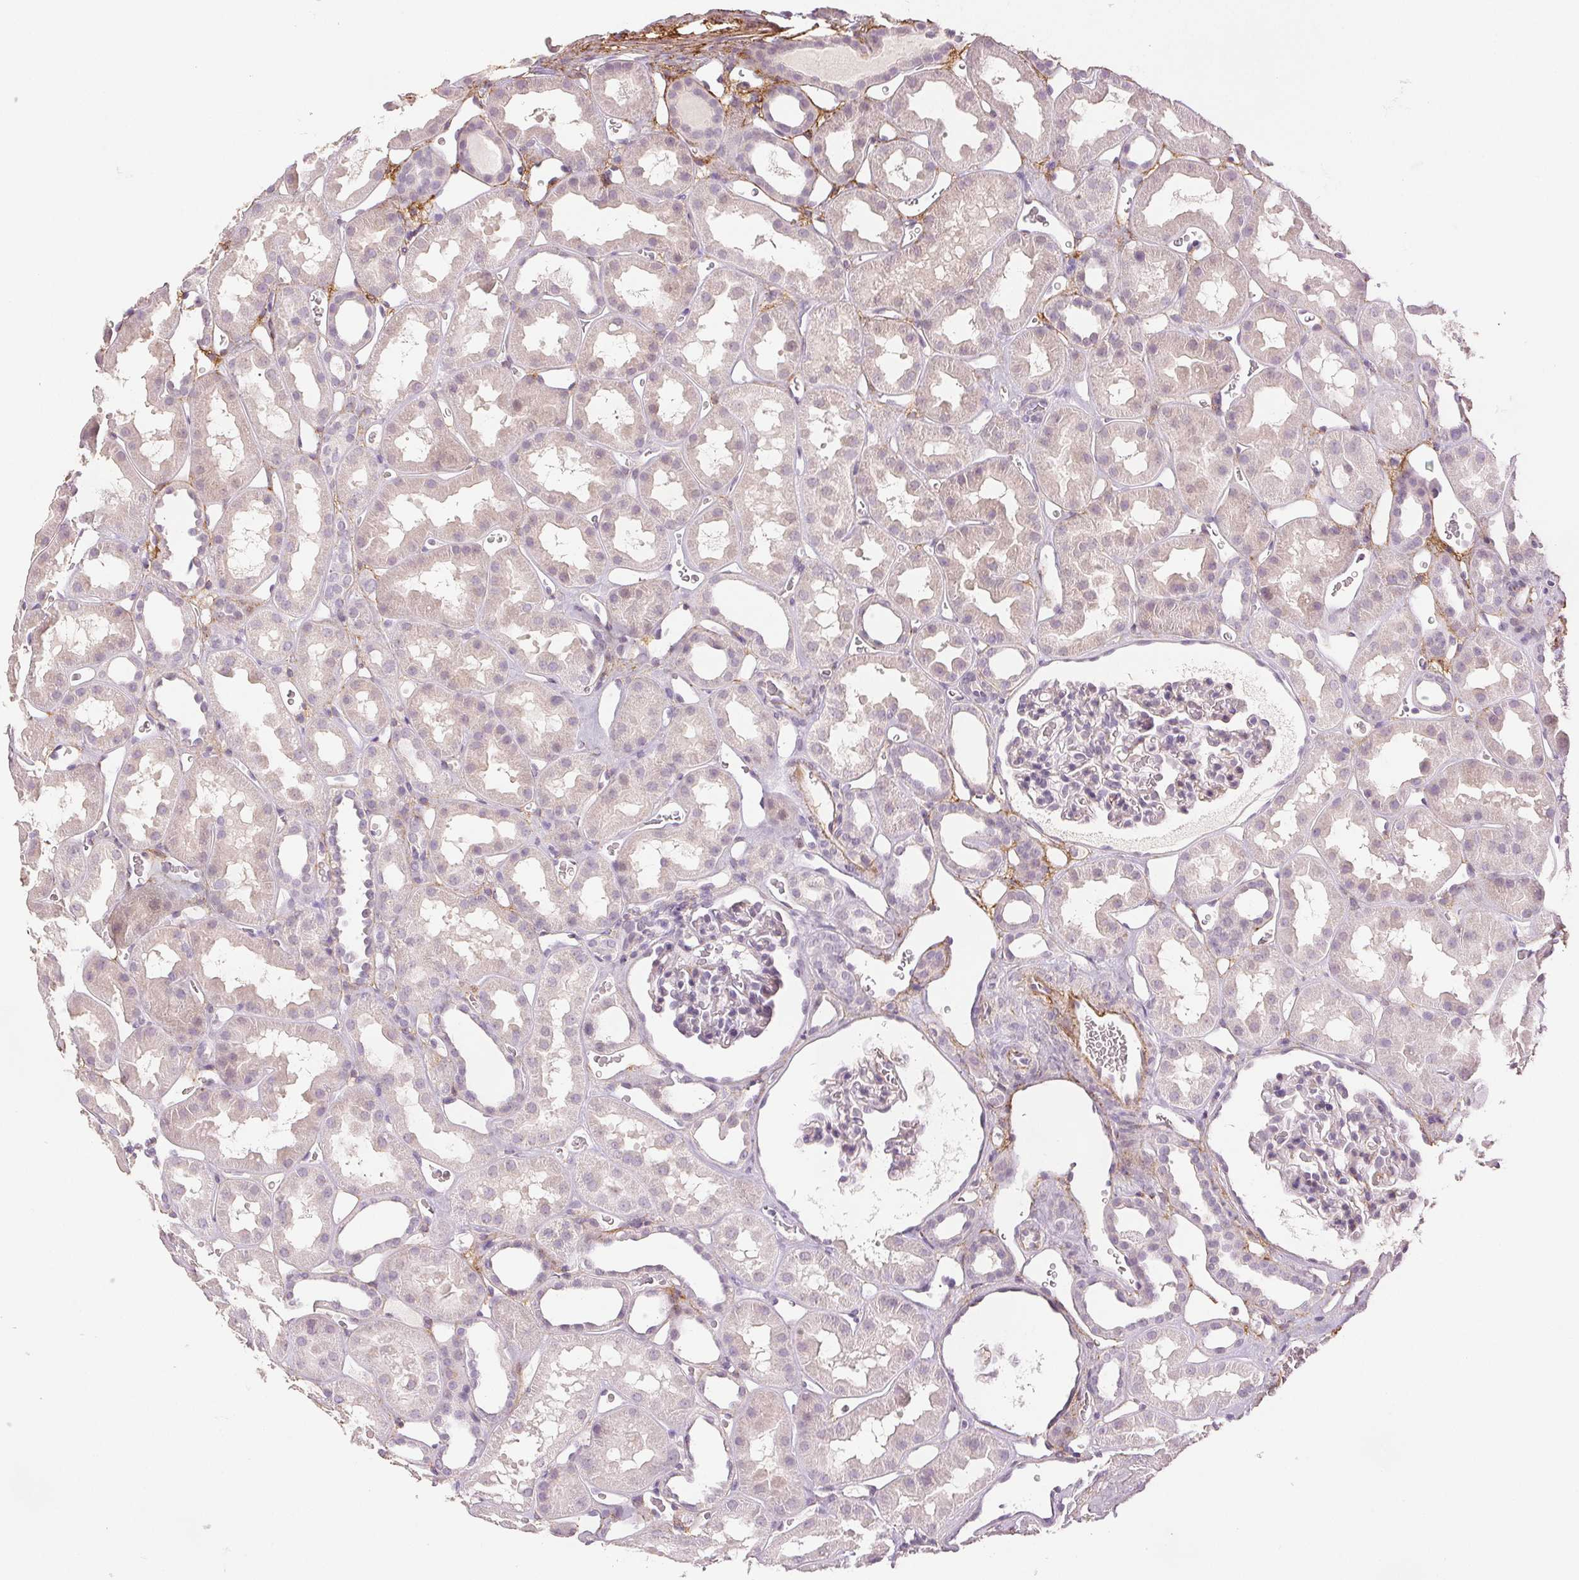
{"staining": {"intensity": "negative", "quantity": "none", "location": "none"}, "tissue": "kidney", "cell_type": "Cells in glomeruli", "image_type": "normal", "snomed": [{"axis": "morphology", "description": "Normal tissue, NOS"}, {"axis": "topography", "description": "Kidney"}], "caption": "The immunohistochemistry (IHC) histopathology image has no significant positivity in cells in glomeruli of kidney.", "gene": "FBN1", "patient": {"sex": "female", "age": 41}}